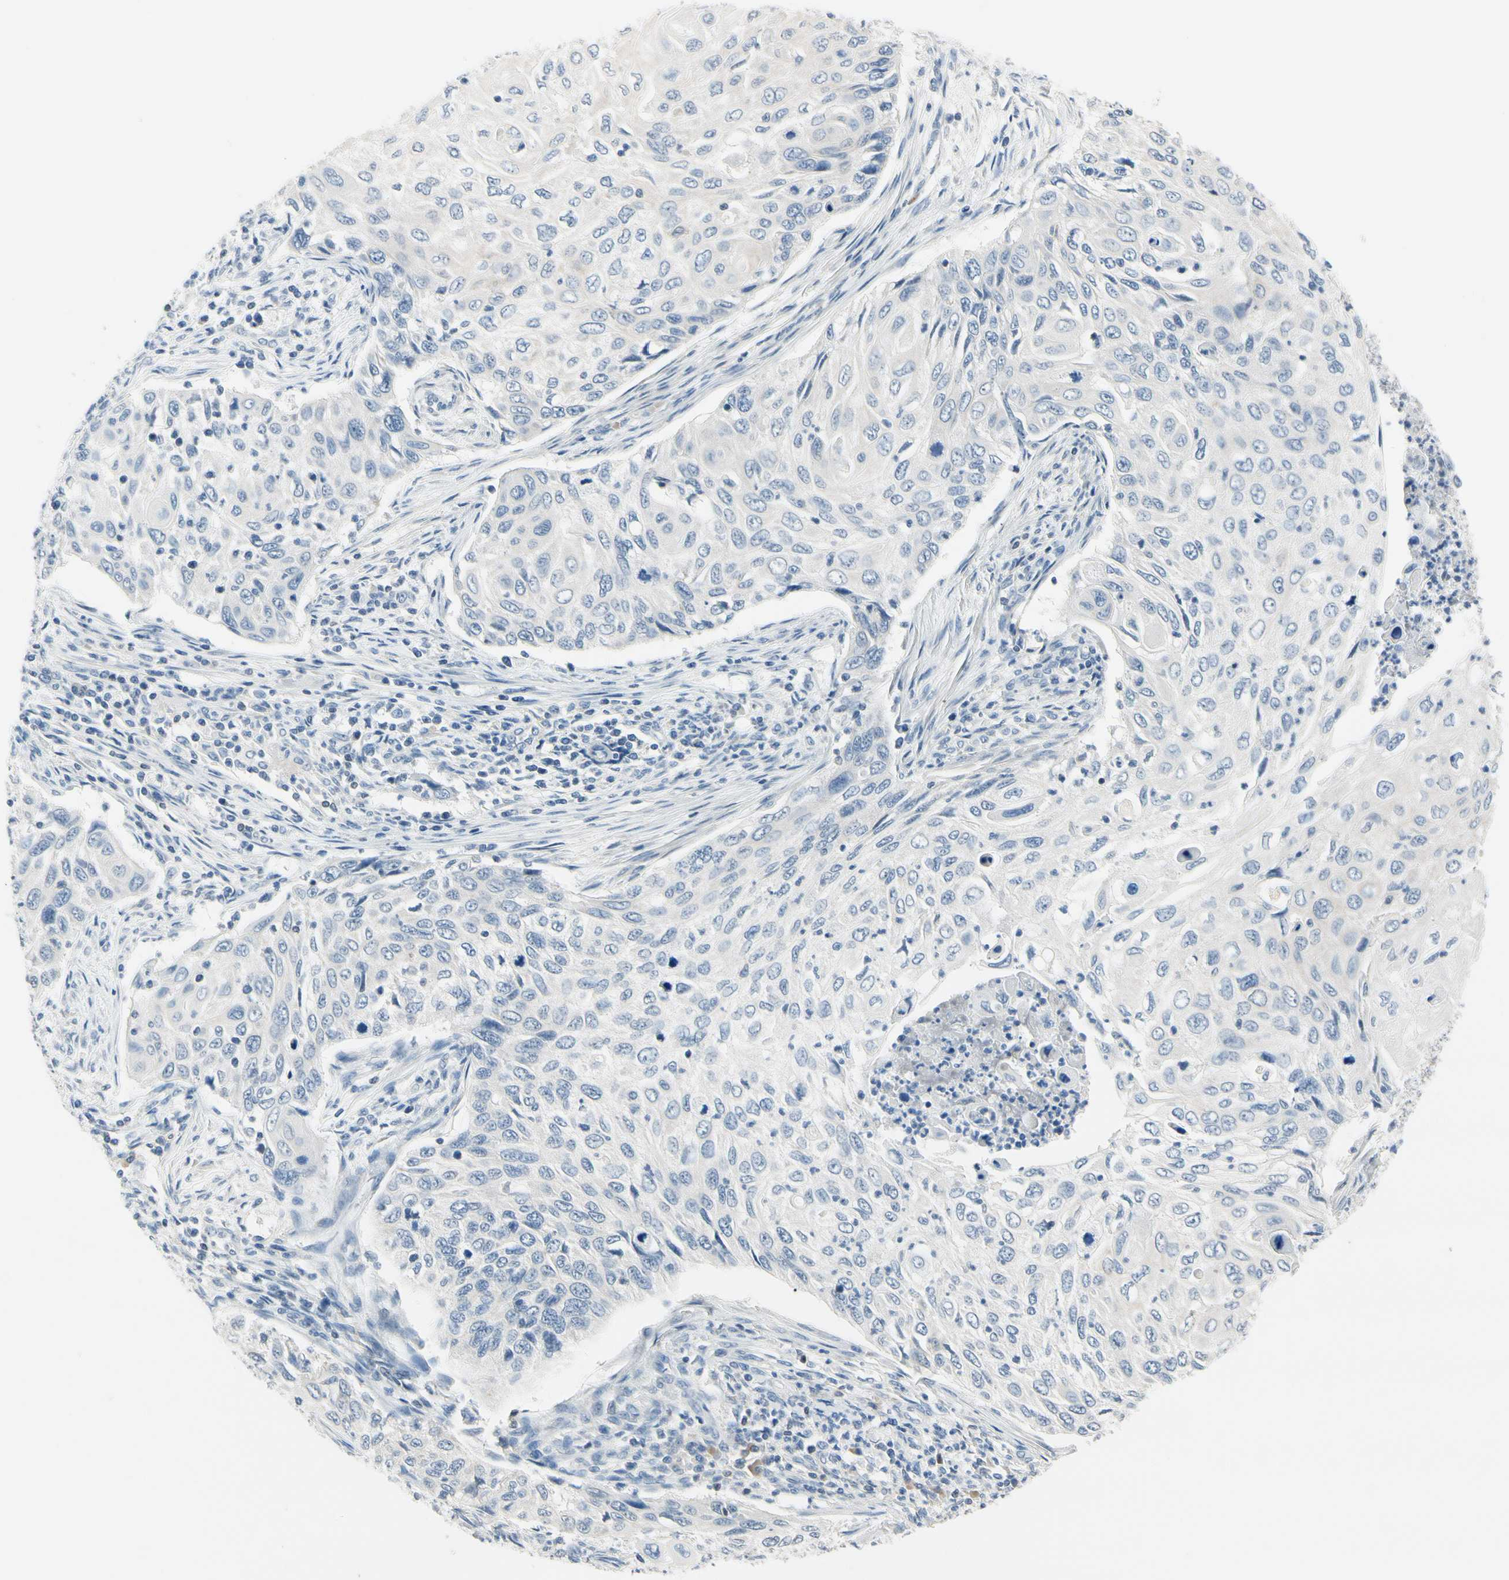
{"staining": {"intensity": "negative", "quantity": "none", "location": "none"}, "tissue": "cervical cancer", "cell_type": "Tumor cells", "image_type": "cancer", "snomed": [{"axis": "morphology", "description": "Squamous cell carcinoma, NOS"}, {"axis": "topography", "description": "Cervix"}], "caption": "DAB (3,3'-diaminobenzidine) immunohistochemical staining of cervical cancer (squamous cell carcinoma) shows no significant staining in tumor cells. (DAB immunohistochemistry (IHC), high magnification).", "gene": "NFATC2", "patient": {"sex": "female", "age": 70}}